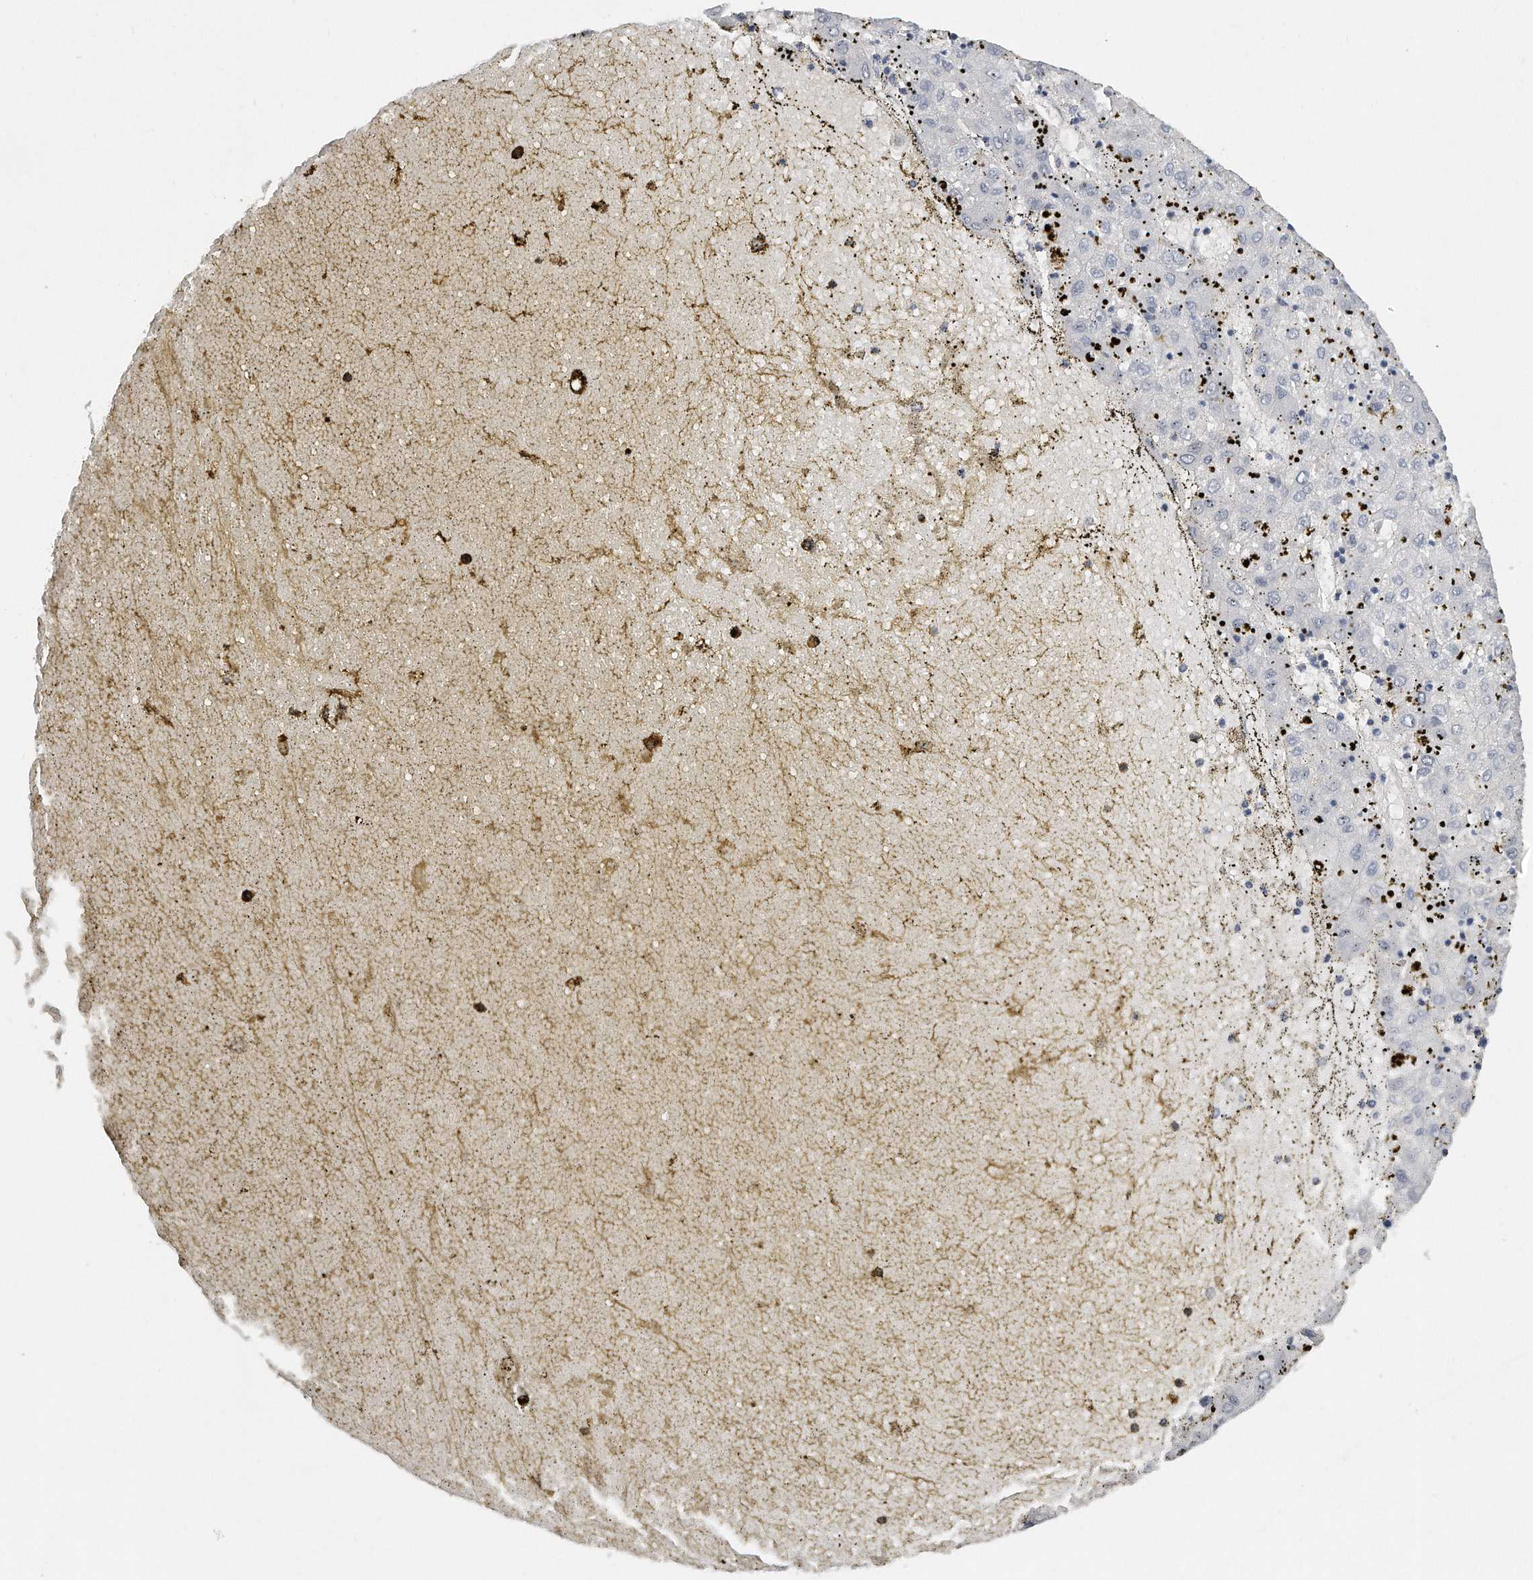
{"staining": {"intensity": "negative", "quantity": "none", "location": "none"}, "tissue": "liver cancer", "cell_type": "Tumor cells", "image_type": "cancer", "snomed": [{"axis": "morphology", "description": "Carcinoma, Hepatocellular, NOS"}, {"axis": "topography", "description": "Liver"}], "caption": "Immunohistochemistry (IHC) of human liver cancer (hepatocellular carcinoma) shows no expression in tumor cells.", "gene": "CTBP2", "patient": {"sex": "male", "age": 72}}